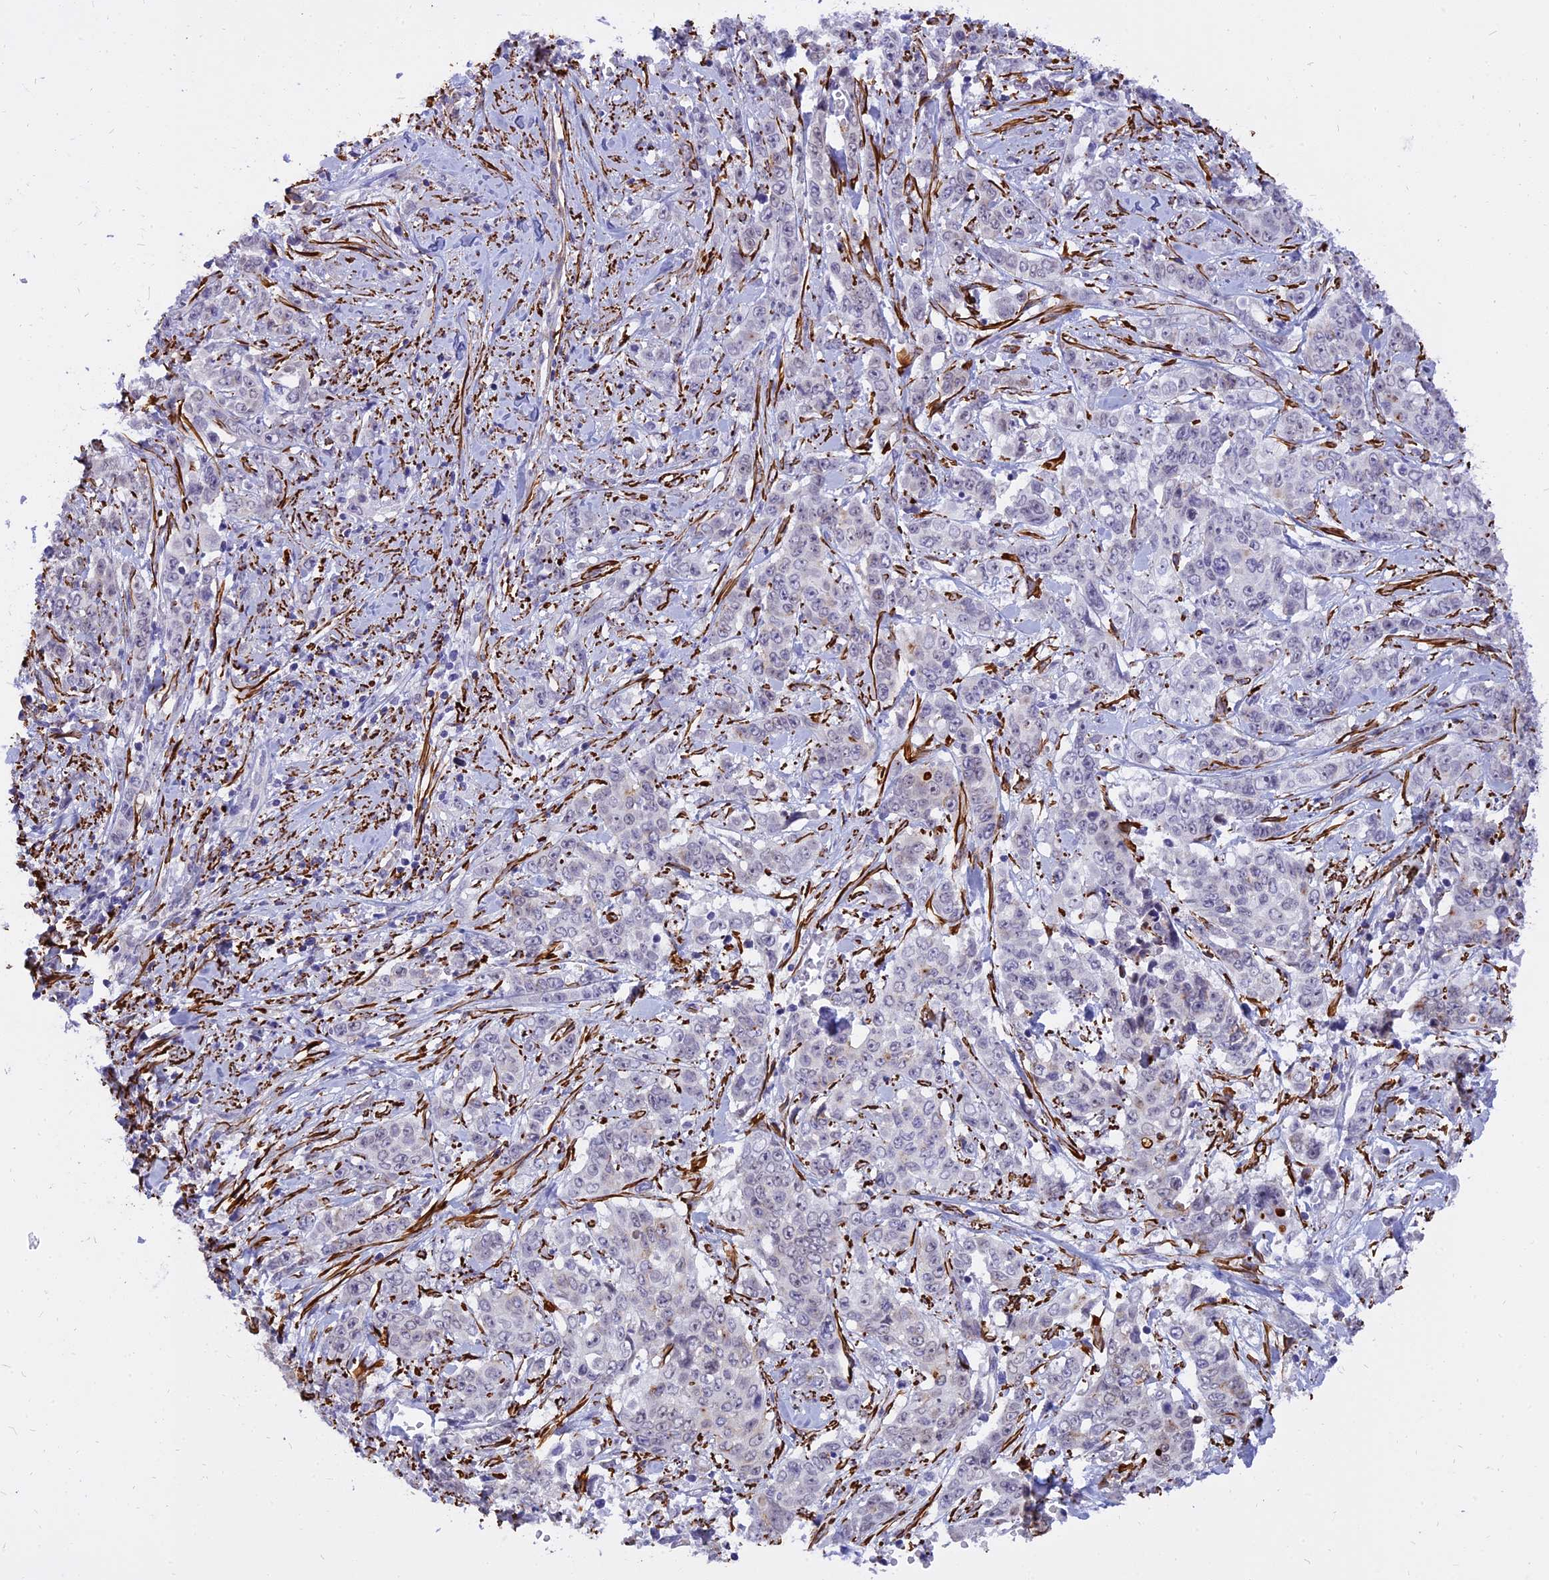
{"staining": {"intensity": "negative", "quantity": "none", "location": "none"}, "tissue": "stomach cancer", "cell_type": "Tumor cells", "image_type": "cancer", "snomed": [{"axis": "morphology", "description": "Adenocarcinoma, NOS"}, {"axis": "topography", "description": "Stomach, upper"}], "caption": "The photomicrograph demonstrates no significant positivity in tumor cells of stomach cancer.", "gene": "CENPV", "patient": {"sex": "male", "age": 62}}